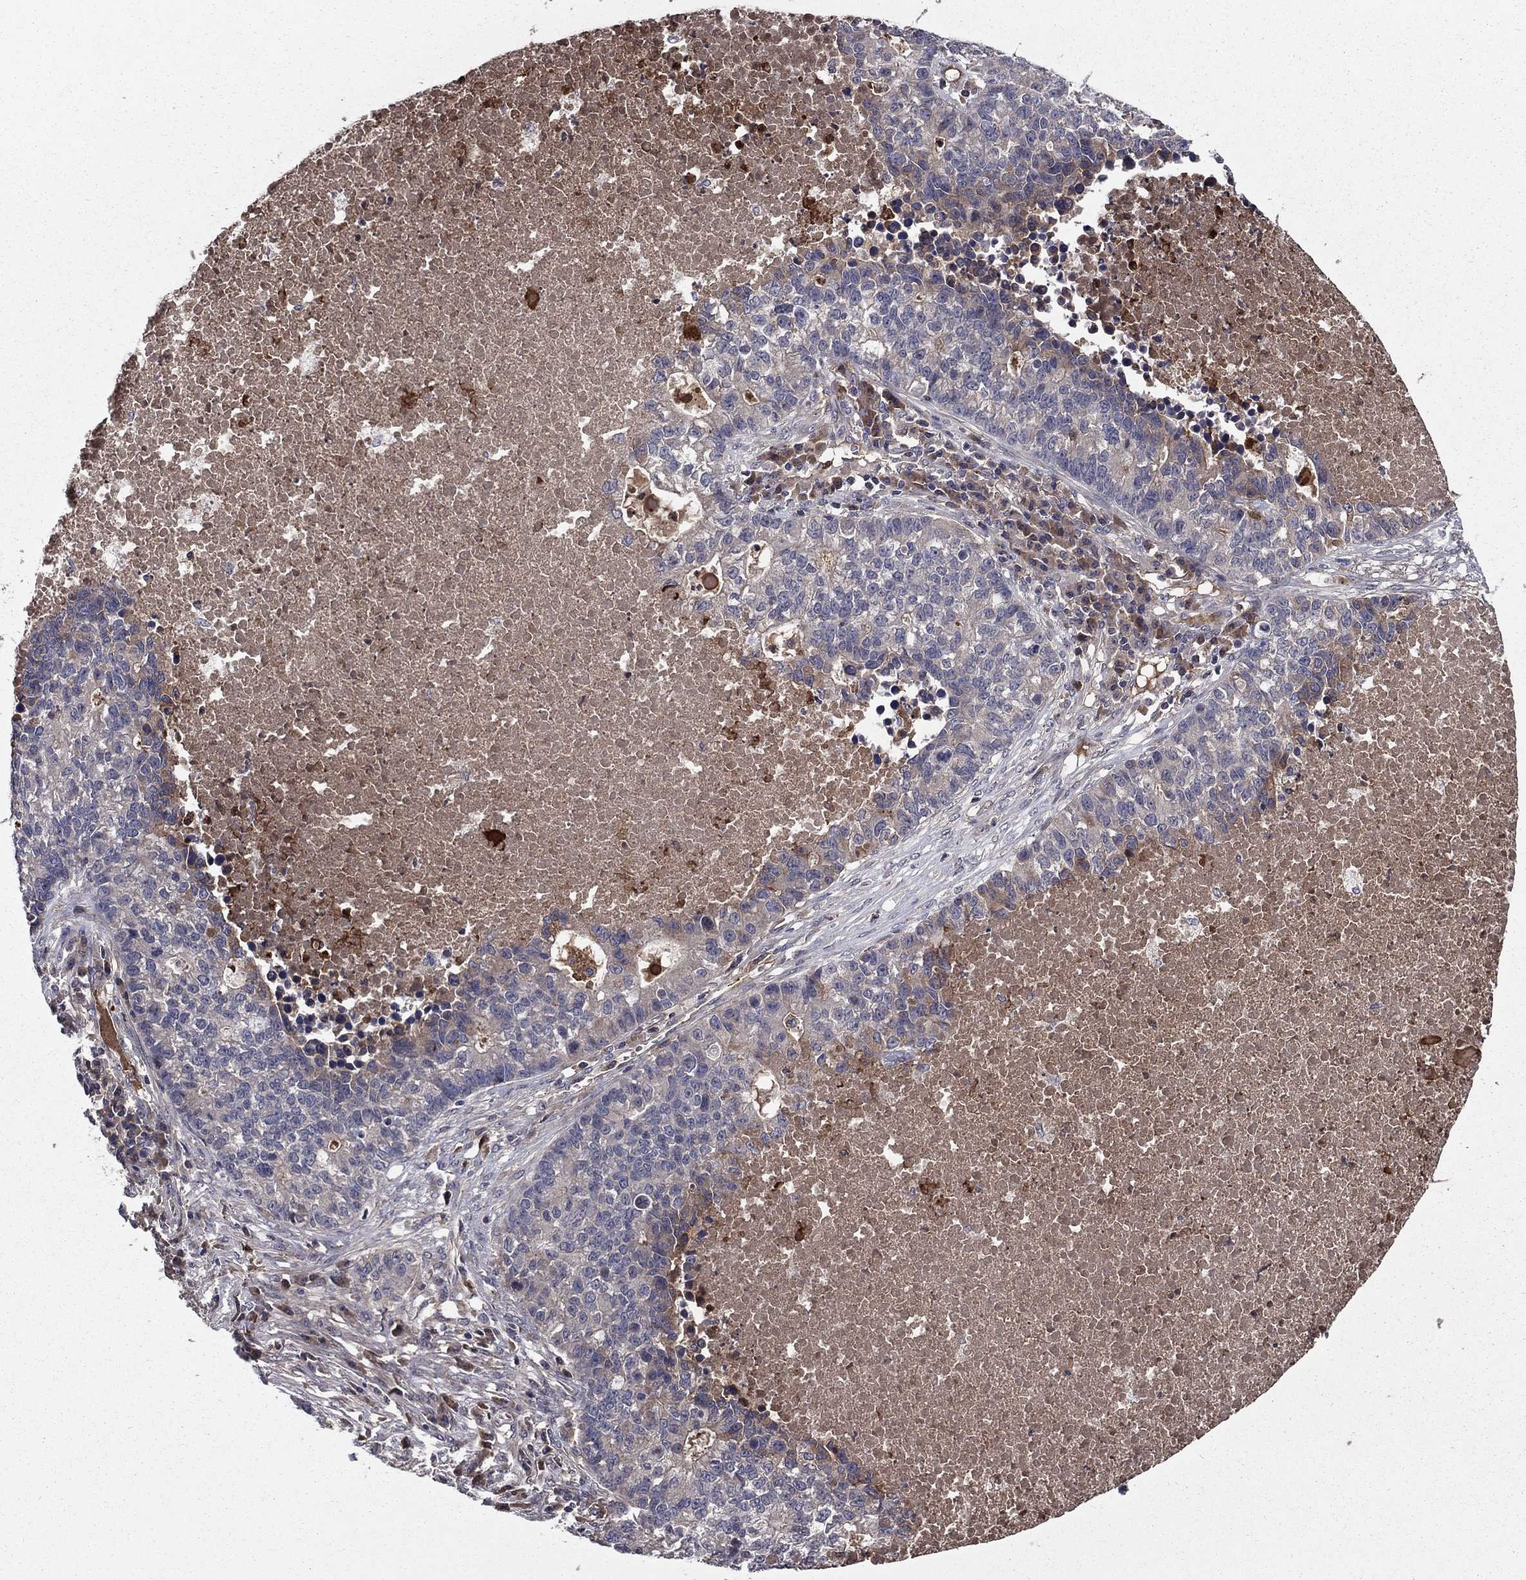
{"staining": {"intensity": "negative", "quantity": "none", "location": "none"}, "tissue": "lung cancer", "cell_type": "Tumor cells", "image_type": "cancer", "snomed": [{"axis": "morphology", "description": "Adenocarcinoma, NOS"}, {"axis": "topography", "description": "Lung"}], "caption": "Immunohistochemical staining of human lung adenocarcinoma reveals no significant expression in tumor cells. (DAB (3,3'-diaminobenzidine) IHC visualized using brightfield microscopy, high magnification).", "gene": "PROS1", "patient": {"sex": "male", "age": 57}}